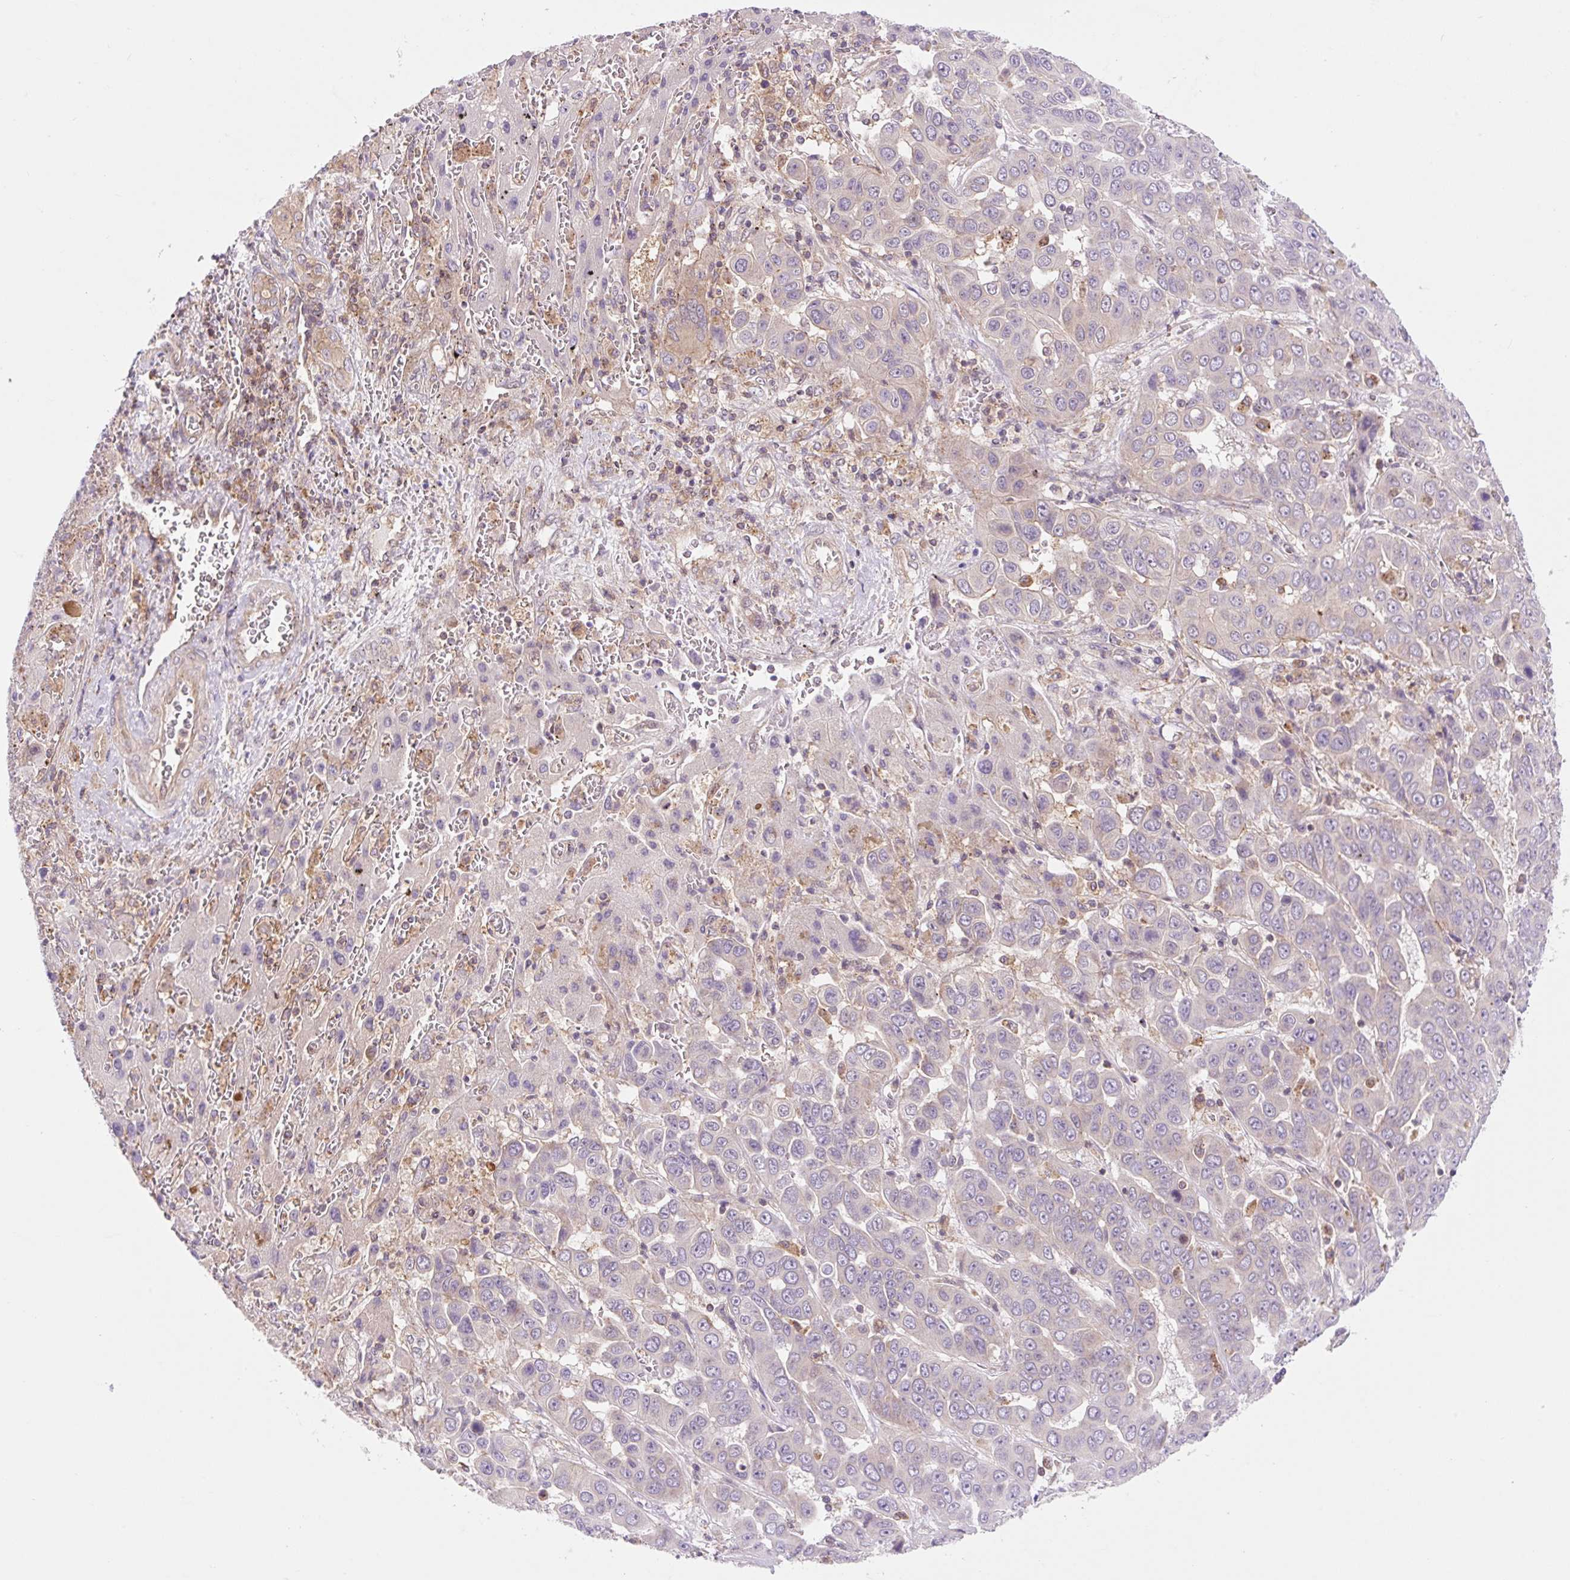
{"staining": {"intensity": "negative", "quantity": "none", "location": "none"}, "tissue": "liver cancer", "cell_type": "Tumor cells", "image_type": "cancer", "snomed": [{"axis": "morphology", "description": "Cholangiocarcinoma"}, {"axis": "topography", "description": "Liver"}], "caption": "Tumor cells are negative for protein expression in human cholangiocarcinoma (liver).", "gene": "VPS4A", "patient": {"sex": "female", "age": 52}}